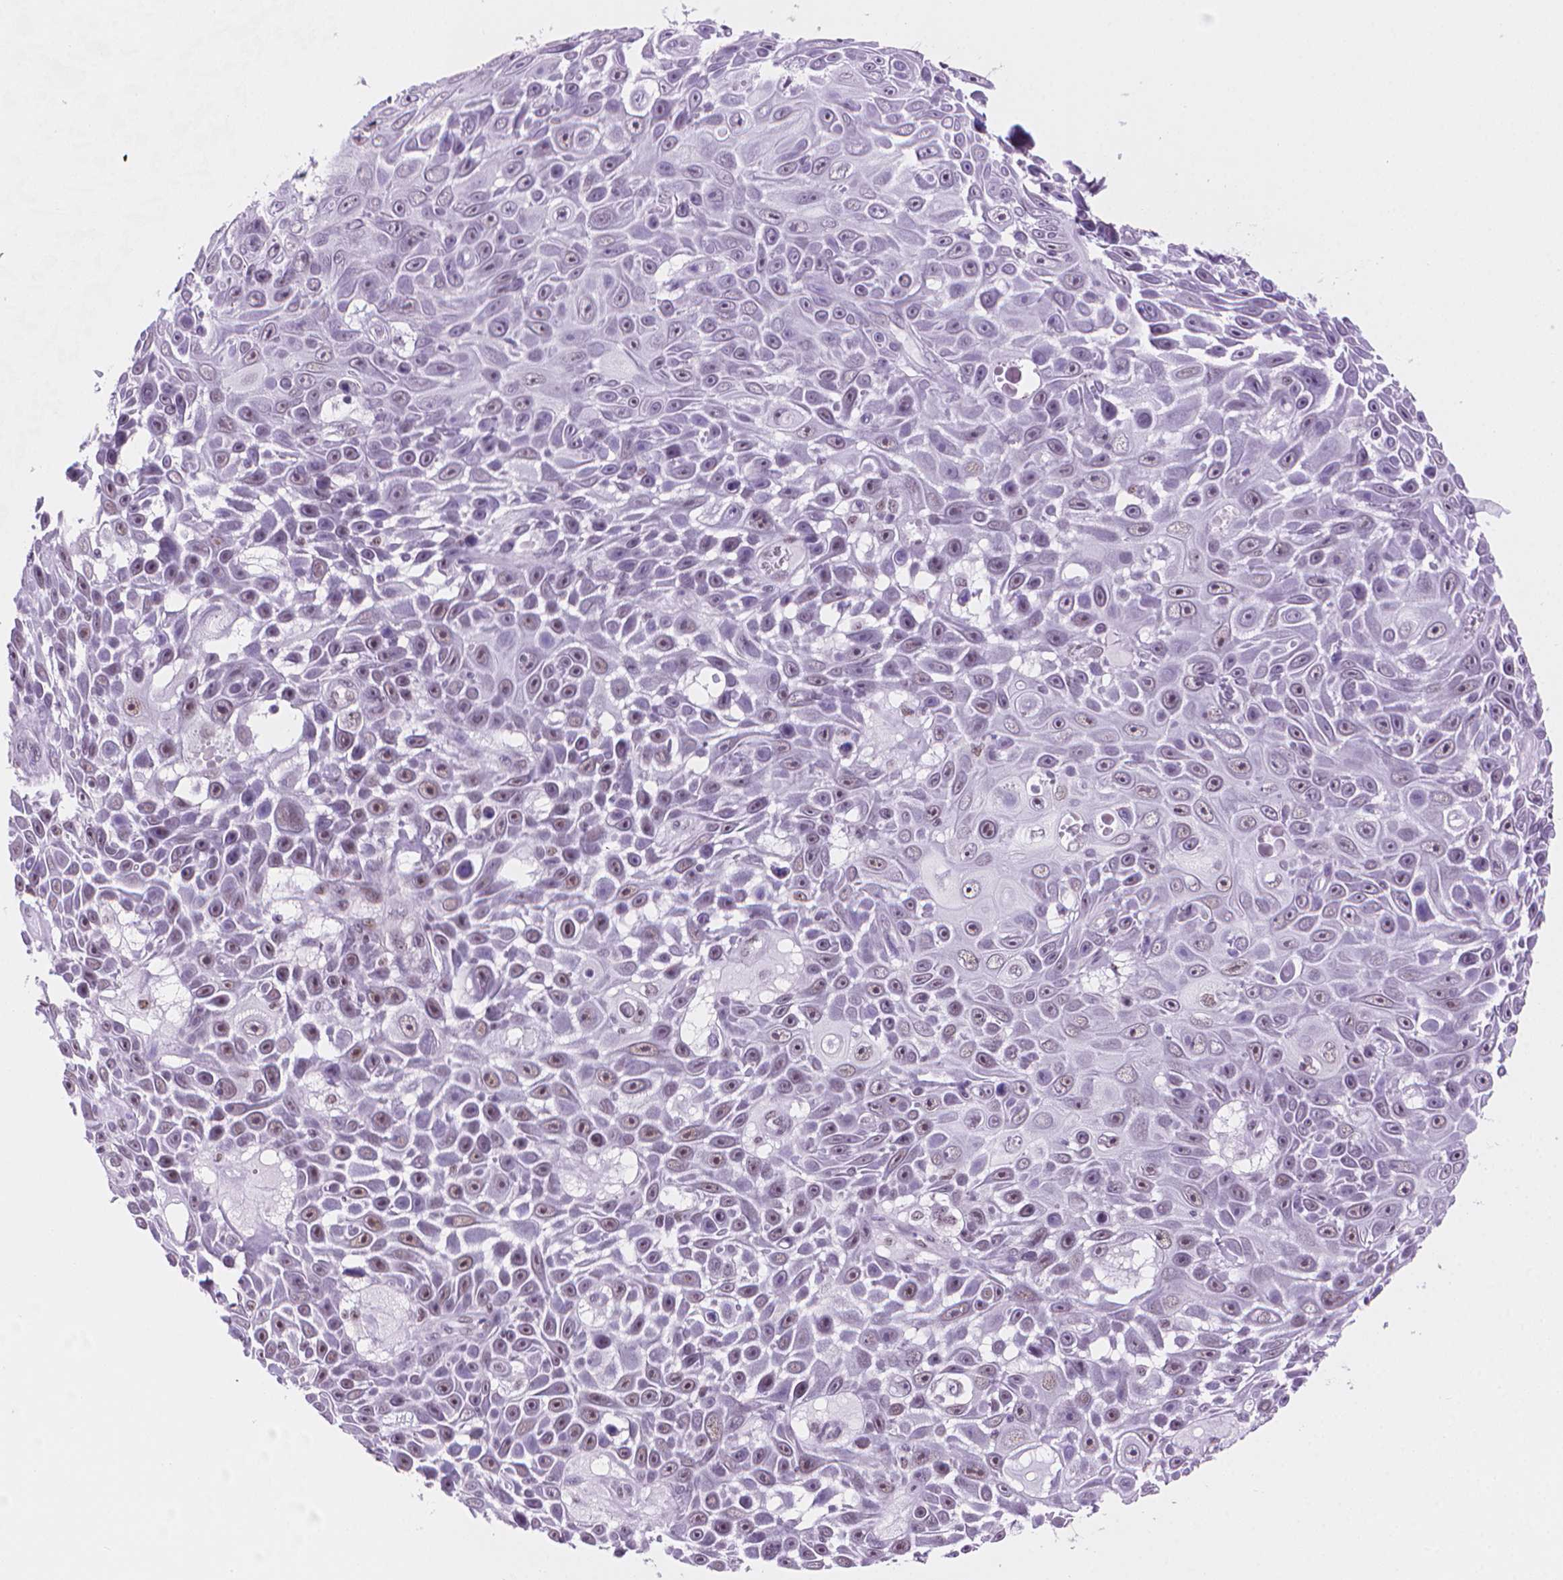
{"staining": {"intensity": "moderate", "quantity": "<25%", "location": "nuclear"}, "tissue": "skin cancer", "cell_type": "Tumor cells", "image_type": "cancer", "snomed": [{"axis": "morphology", "description": "Squamous cell carcinoma, NOS"}, {"axis": "topography", "description": "Skin"}], "caption": "Moderate nuclear staining is appreciated in about <25% of tumor cells in skin squamous cell carcinoma.", "gene": "UBN1", "patient": {"sex": "male", "age": 82}}